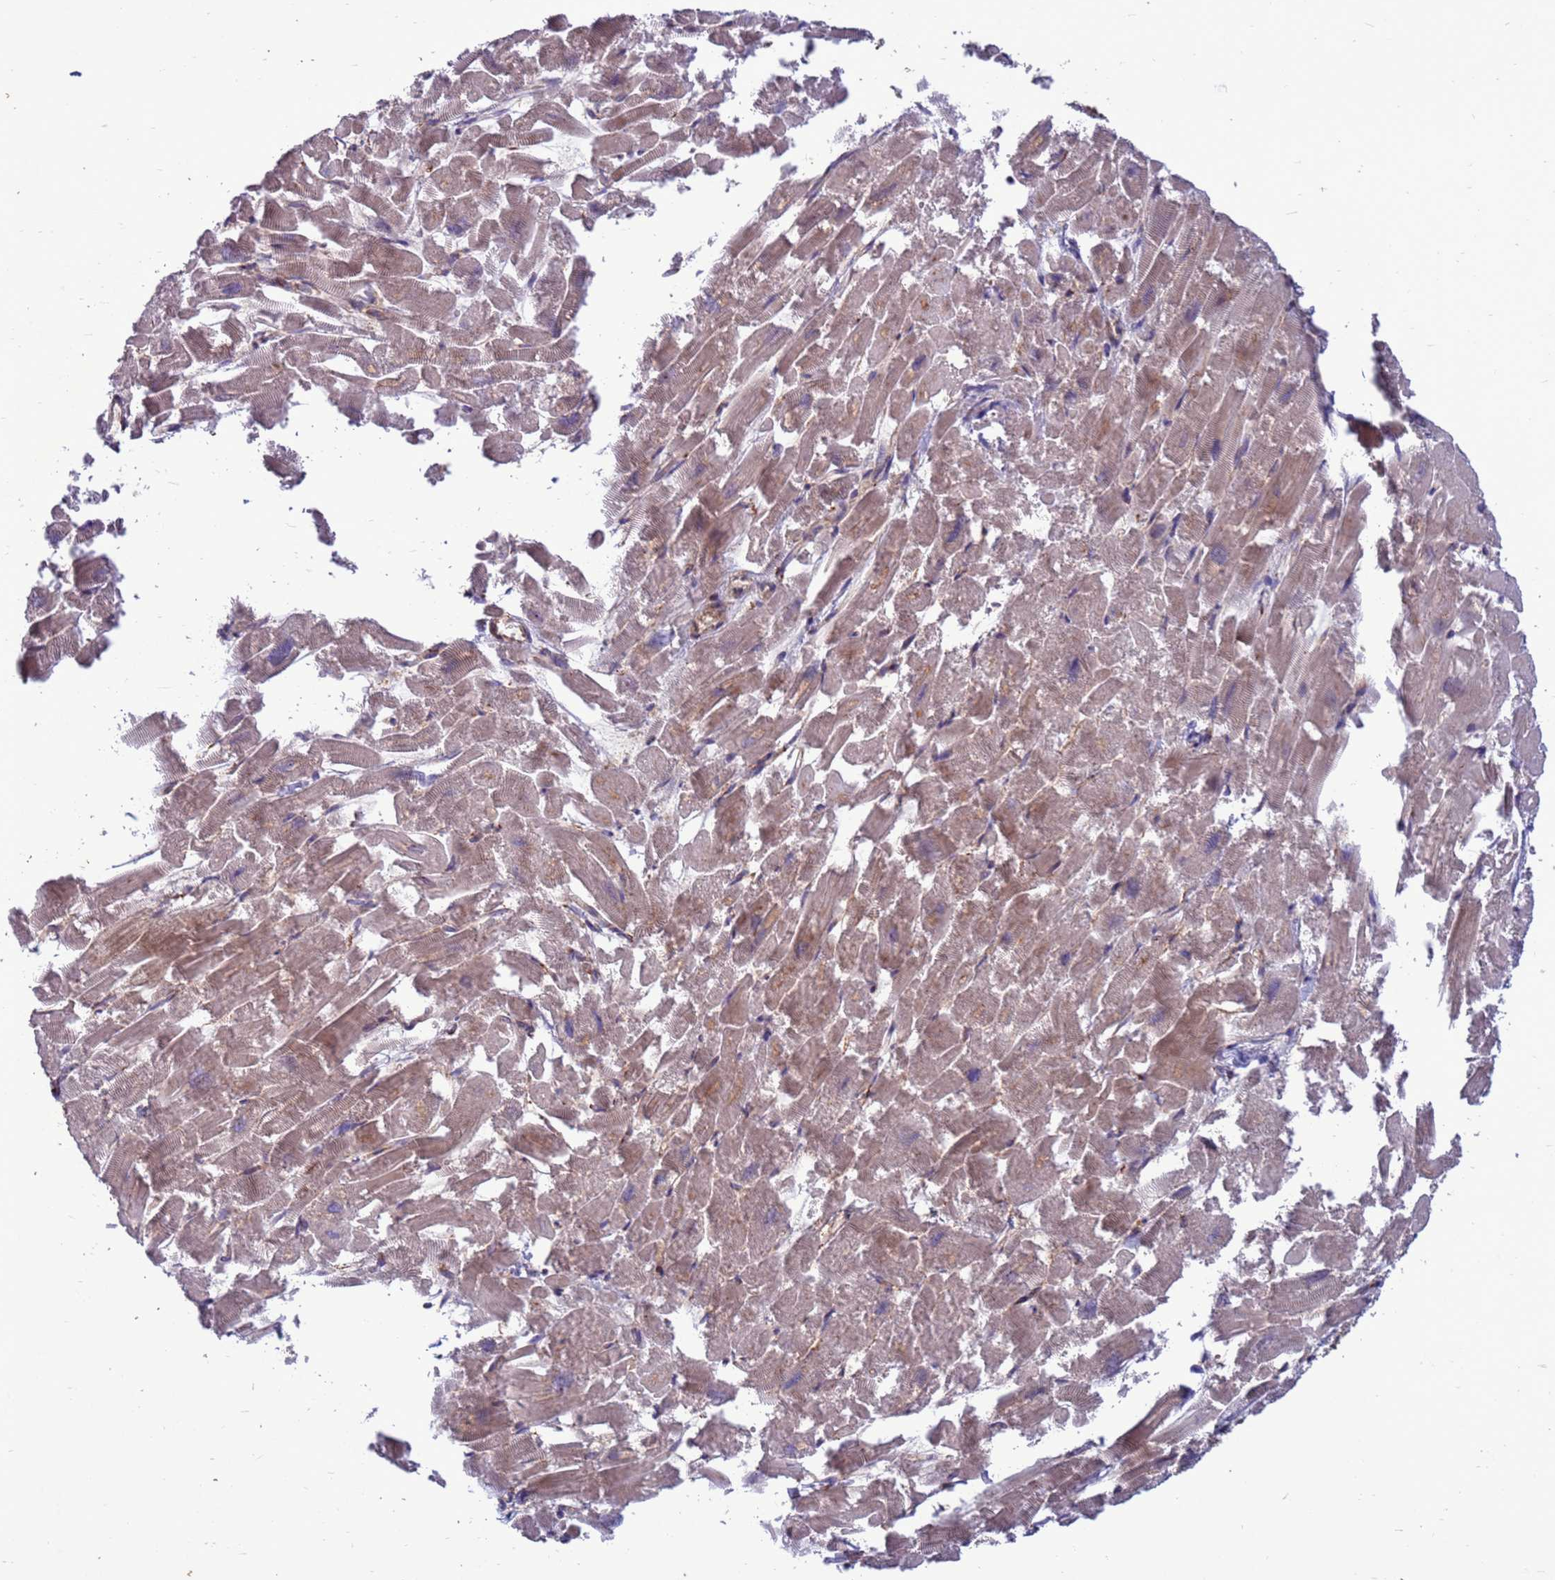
{"staining": {"intensity": "moderate", "quantity": "25%-75%", "location": "cytoplasmic/membranous"}, "tissue": "heart muscle", "cell_type": "Cardiomyocytes", "image_type": "normal", "snomed": [{"axis": "morphology", "description": "Normal tissue, NOS"}, {"axis": "topography", "description": "Heart"}], "caption": "DAB immunohistochemical staining of normal heart muscle displays moderate cytoplasmic/membranous protein expression in approximately 25%-75% of cardiomyocytes. (Brightfield microscopy of DAB IHC at high magnification).", "gene": "ZC3HAV1", "patient": {"sex": "male", "age": 54}}